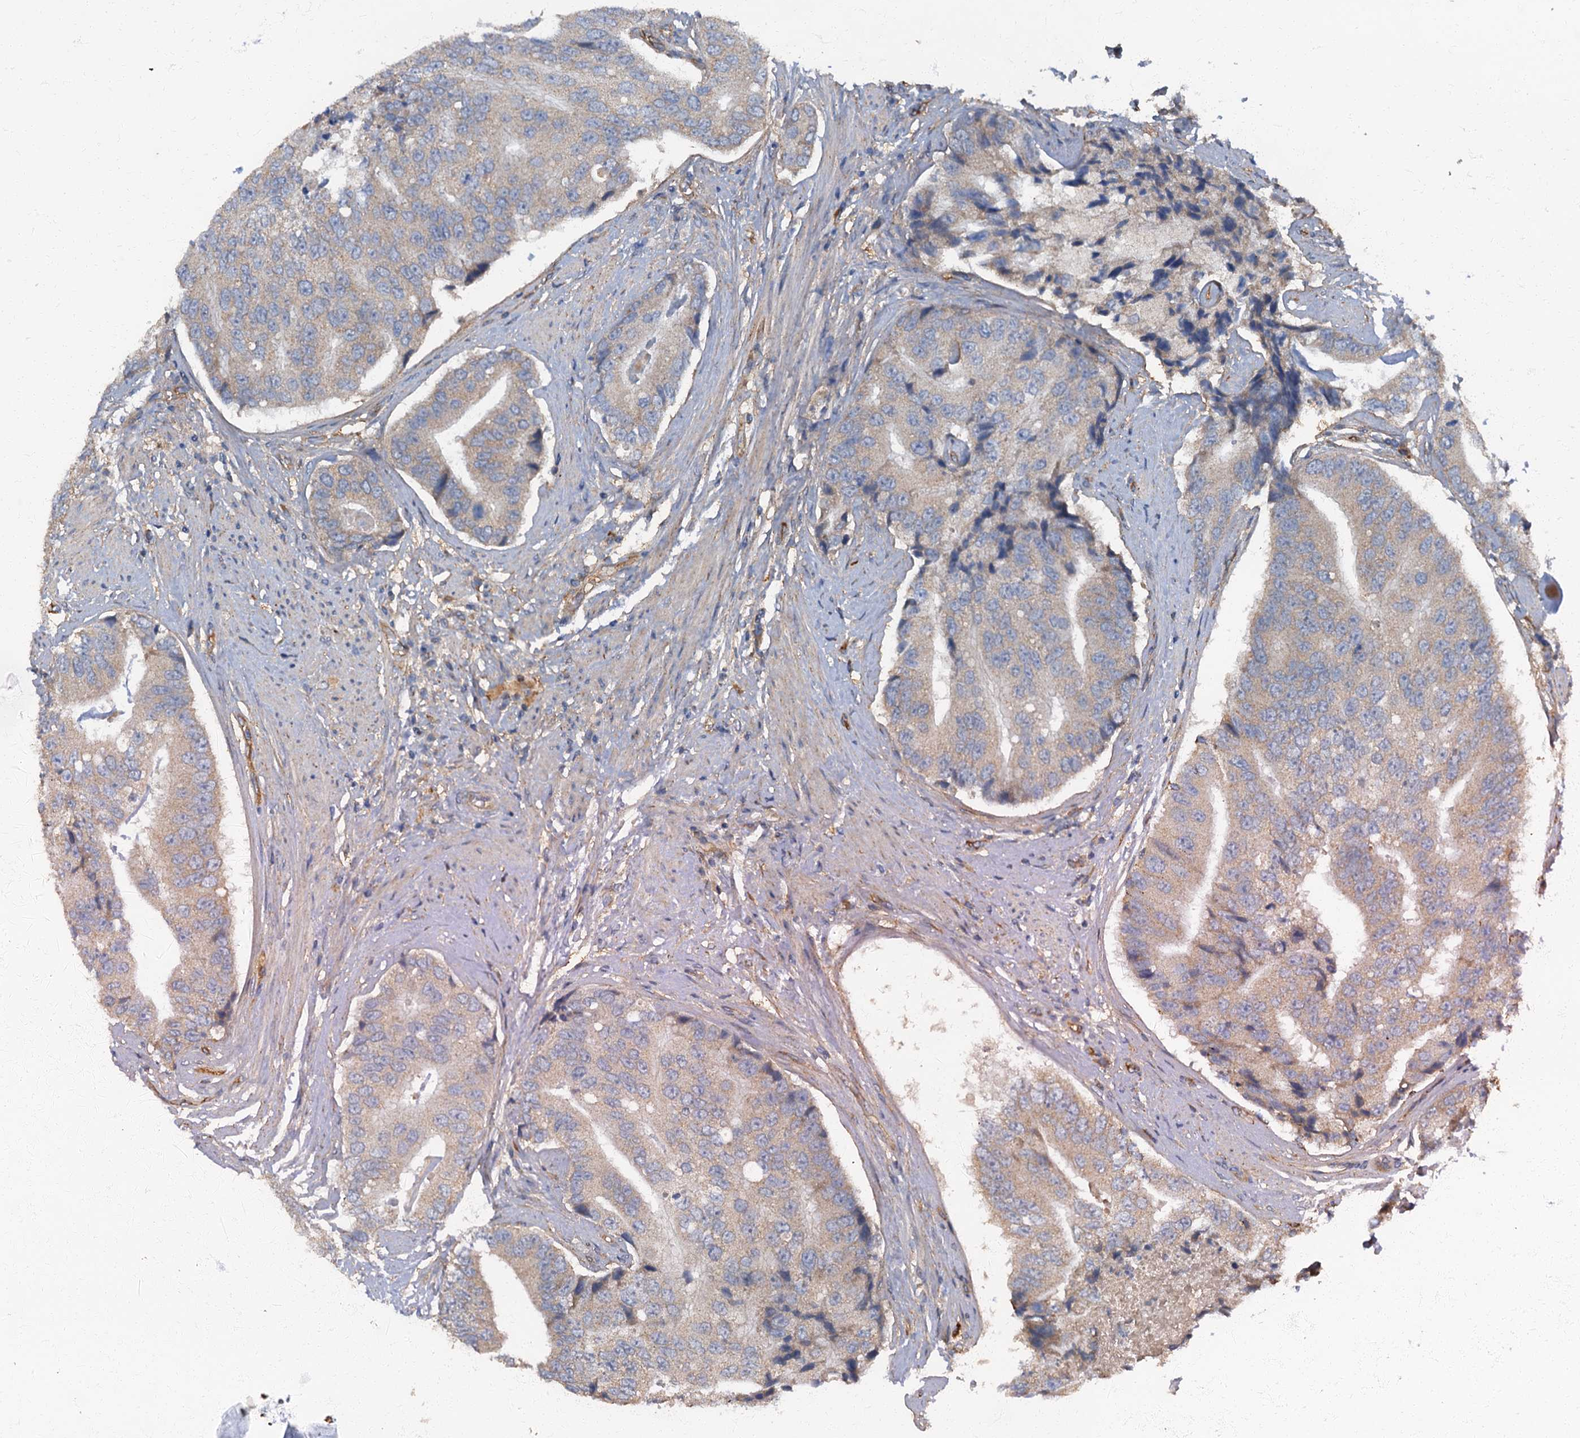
{"staining": {"intensity": "negative", "quantity": "none", "location": "none"}, "tissue": "prostate cancer", "cell_type": "Tumor cells", "image_type": "cancer", "snomed": [{"axis": "morphology", "description": "Adenocarcinoma, High grade"}, {"axis": "topography", "description": "Prostate"}], "caption": "Immunohistochemistry micrograph of human prostate cancer stained for a protein (brown), which displays no staining in tumor cells.", "gene": "ARL11", "patient": {"sex": "male", "age": 70}}